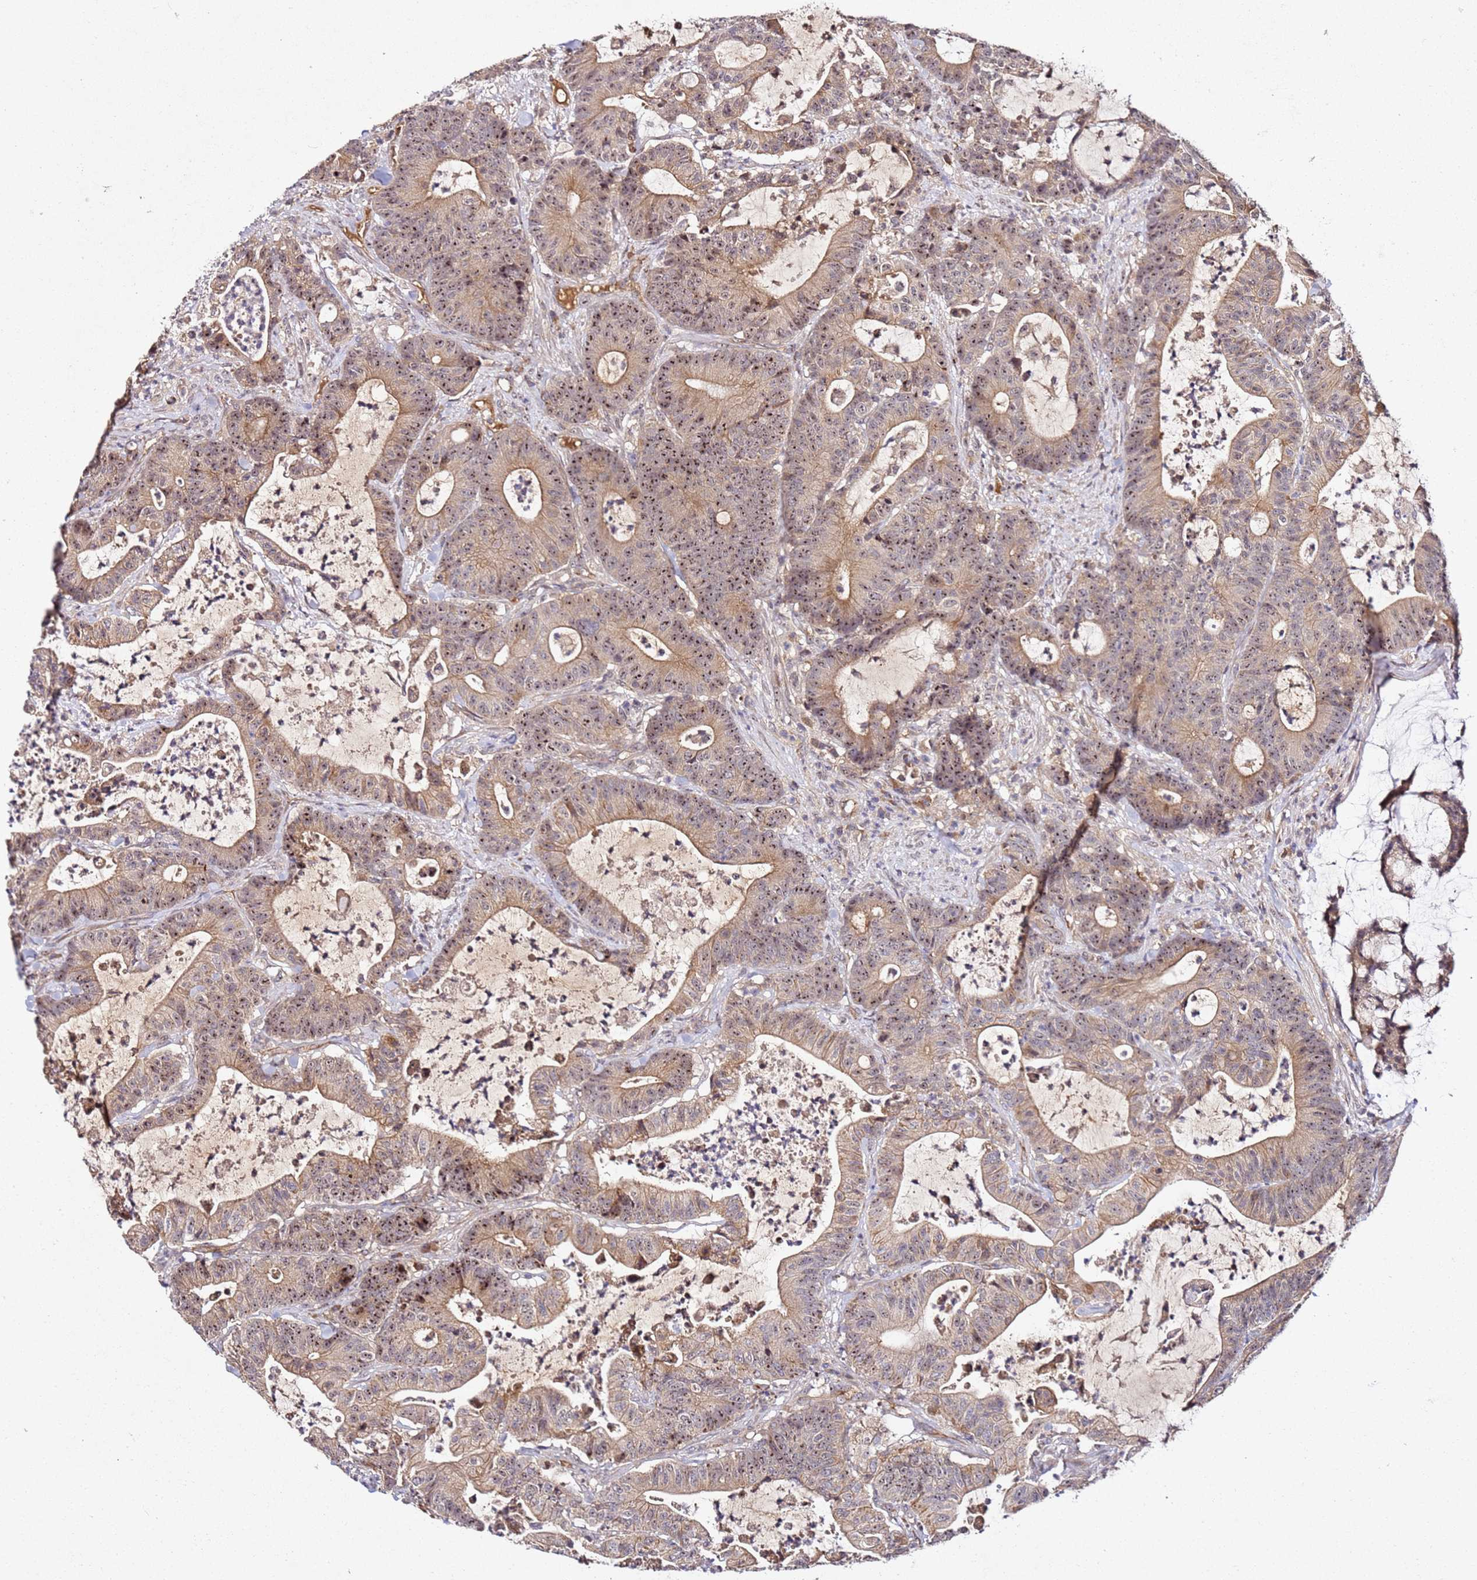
{"staining": {"intensity": "moderate", "quantity": ">75%", "location": "cytoplasmic/membranous,nuclear"}, "tissue": "colorectal cancer", "cell_type": "Tumor cells", "image_type": "cancer", "snomed": [{"axis": "morphology", "description": "Adenocarcinoma, NOS"}, {"axis": "topography", "description": "Colon"}], "caption": "There is medium levels of moderate cytoplasmic/membranous and nuclear positivity in tumor cells of adenocarcinoma (colorectal), as demonstrated by immunohistochemical staining (brown color).", "gene": "DDX27", "patient": {"sex": "female", "age": 84}}